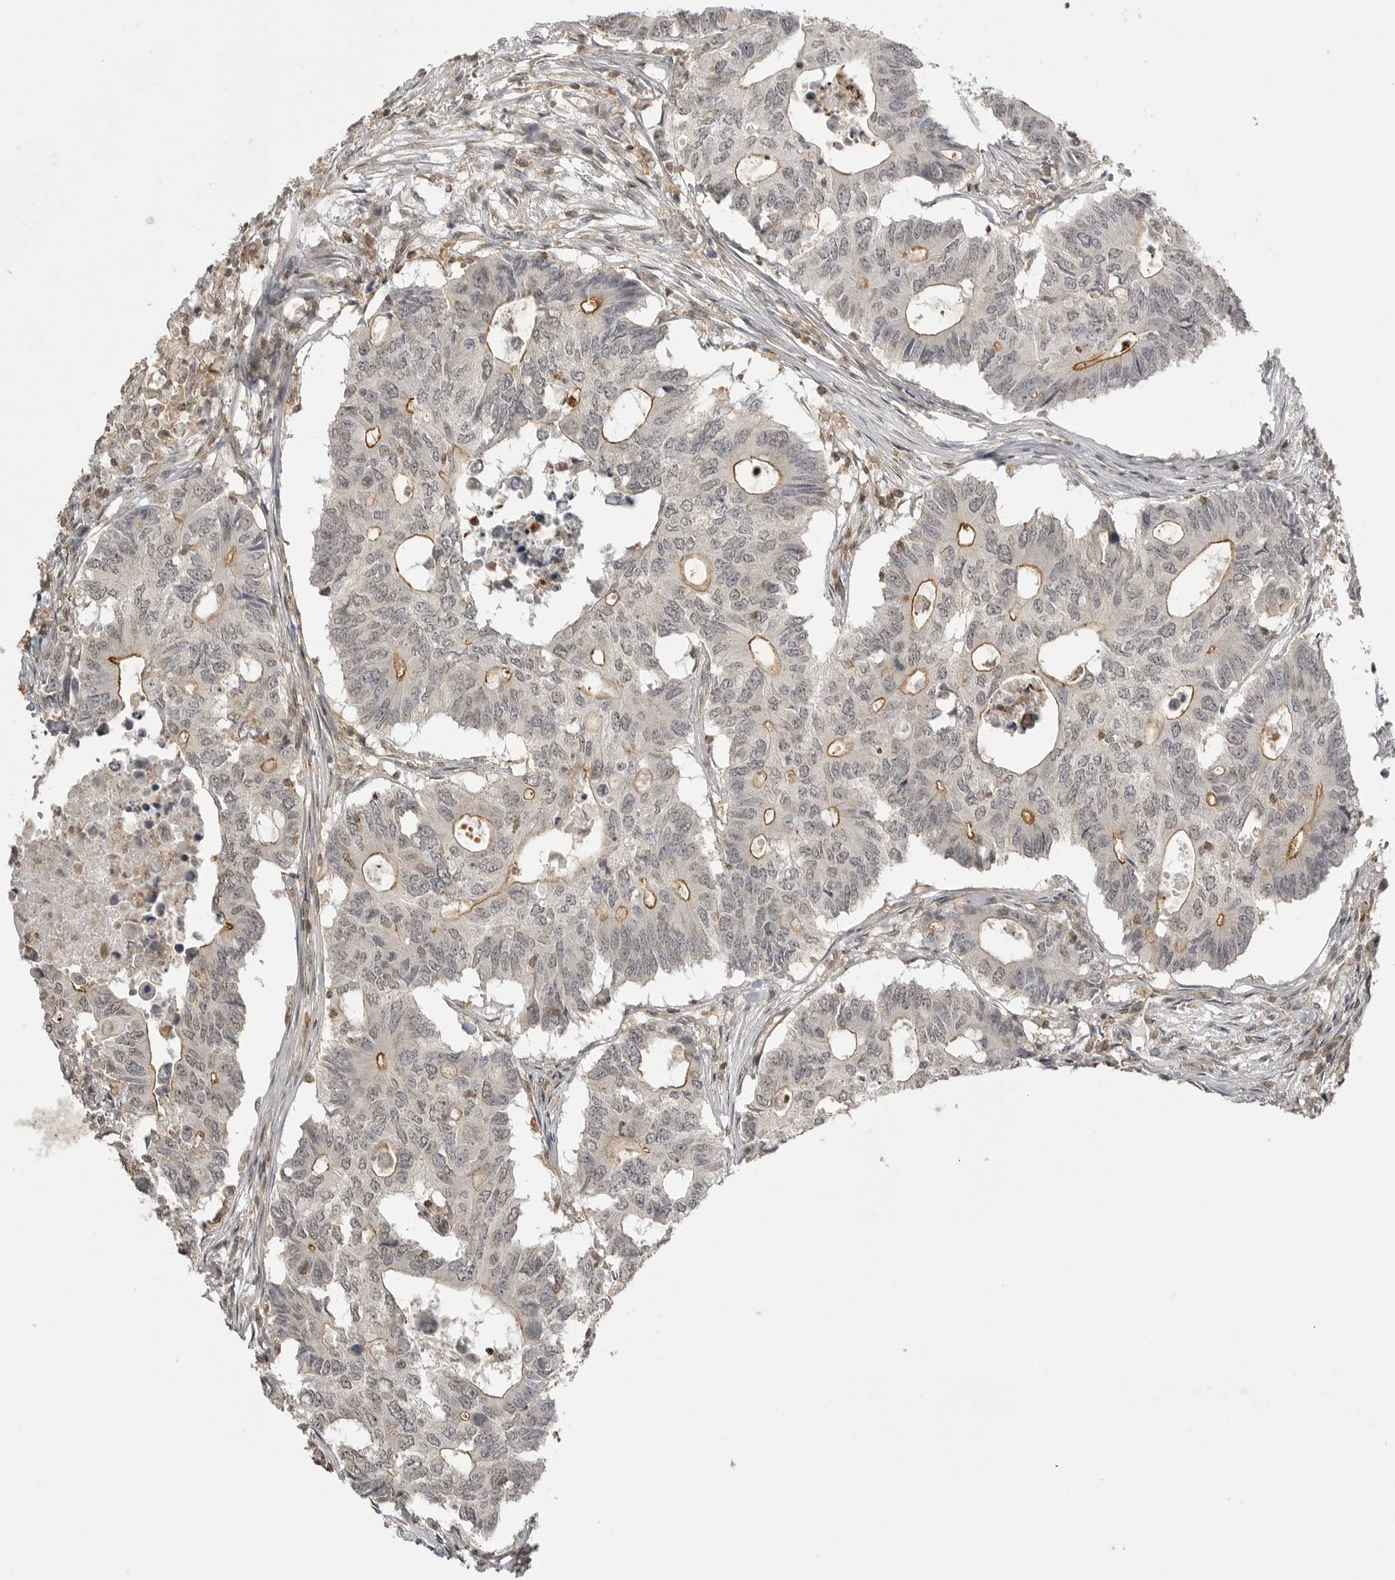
{"staining": {"intensity": "moderate", "quantity": "<25%", "location": "cytoplasmic/membranous"}, "tissue": "colorectal cancer", "cell_type": "Tumor cells", "image_type": "cancer", "snomed": [{"axis": "morphology", "description": "Adenocarcinoma, NOS"}, {"axis": "topography", "description": "Colon"}], "caption": "A low amount of moderate cytoplasmic/membranous staining is identified in approximately <25% of tumor cells in adenocarcinoma (colorectal) tissue. (Stains: DAB in brown, nuclei in blue, Microscopy: brightfield microscopy at high magnification).", "gene": "GPC2", "patient": {"sex": "male", "age": 71}}